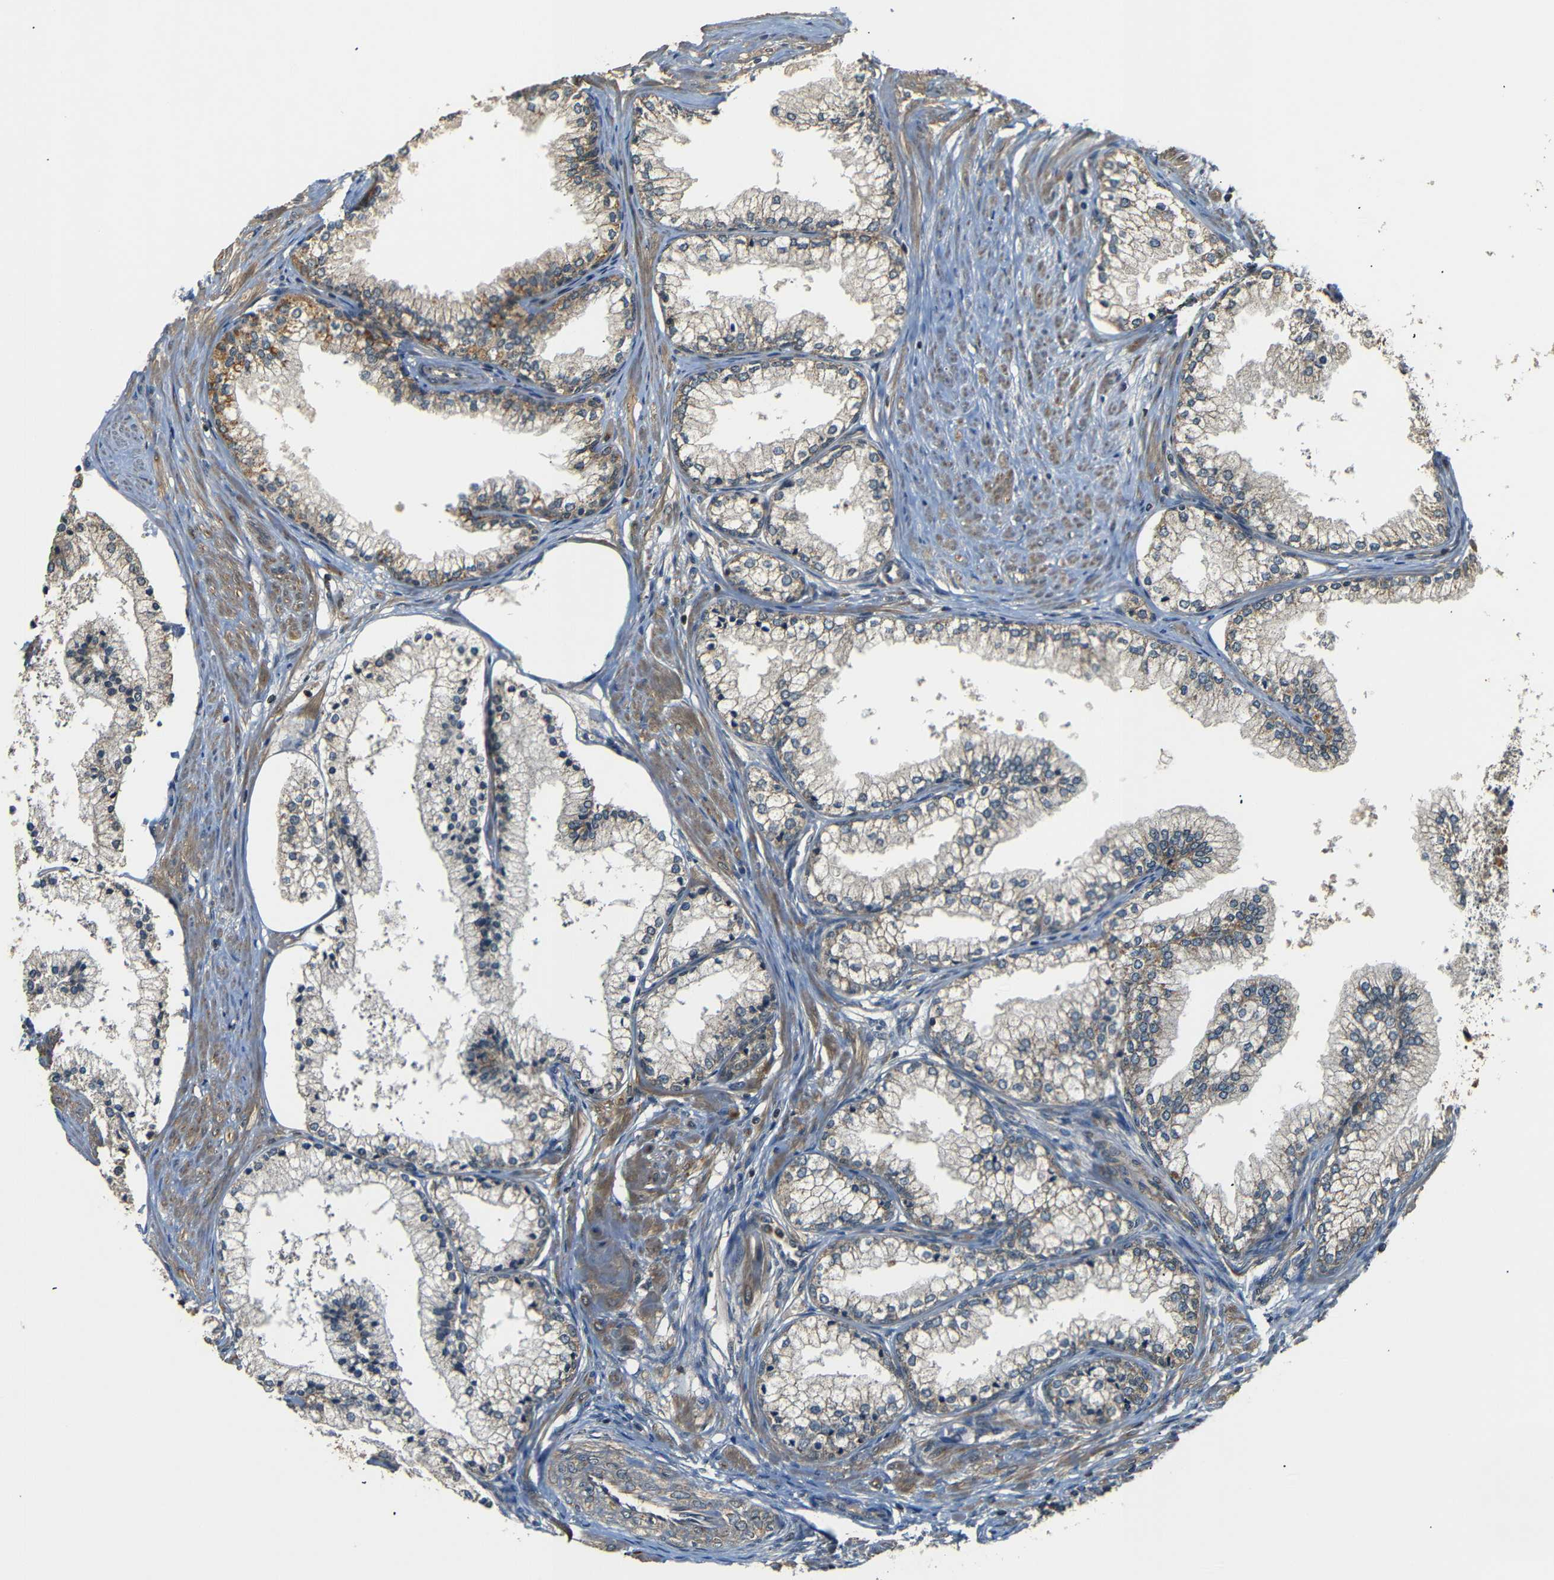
{"staining": {"intensity": "moderate", "quantity": "25%-75%", "location": "cytoplasmic/membranous"}, "tissue": "prostate cancer", "cell_type": "Tumor cells", "image_type": "cancer", "snomed": [{"axis": "morphology", "description": "Adenocarcinoma, Low grade"}, {"axis": "topography", "description": "Prostate"}], "caption": "A high-resolution histopathology image shows immunohistochemistry staining of prostate adenocarcinoma (low-grade), which exhibits moderate cytoplasmic/membranous expression in about 25%-75% of tumor cells.", "gene": "TANK", "patient": {"sex": "male", "age": 71}}